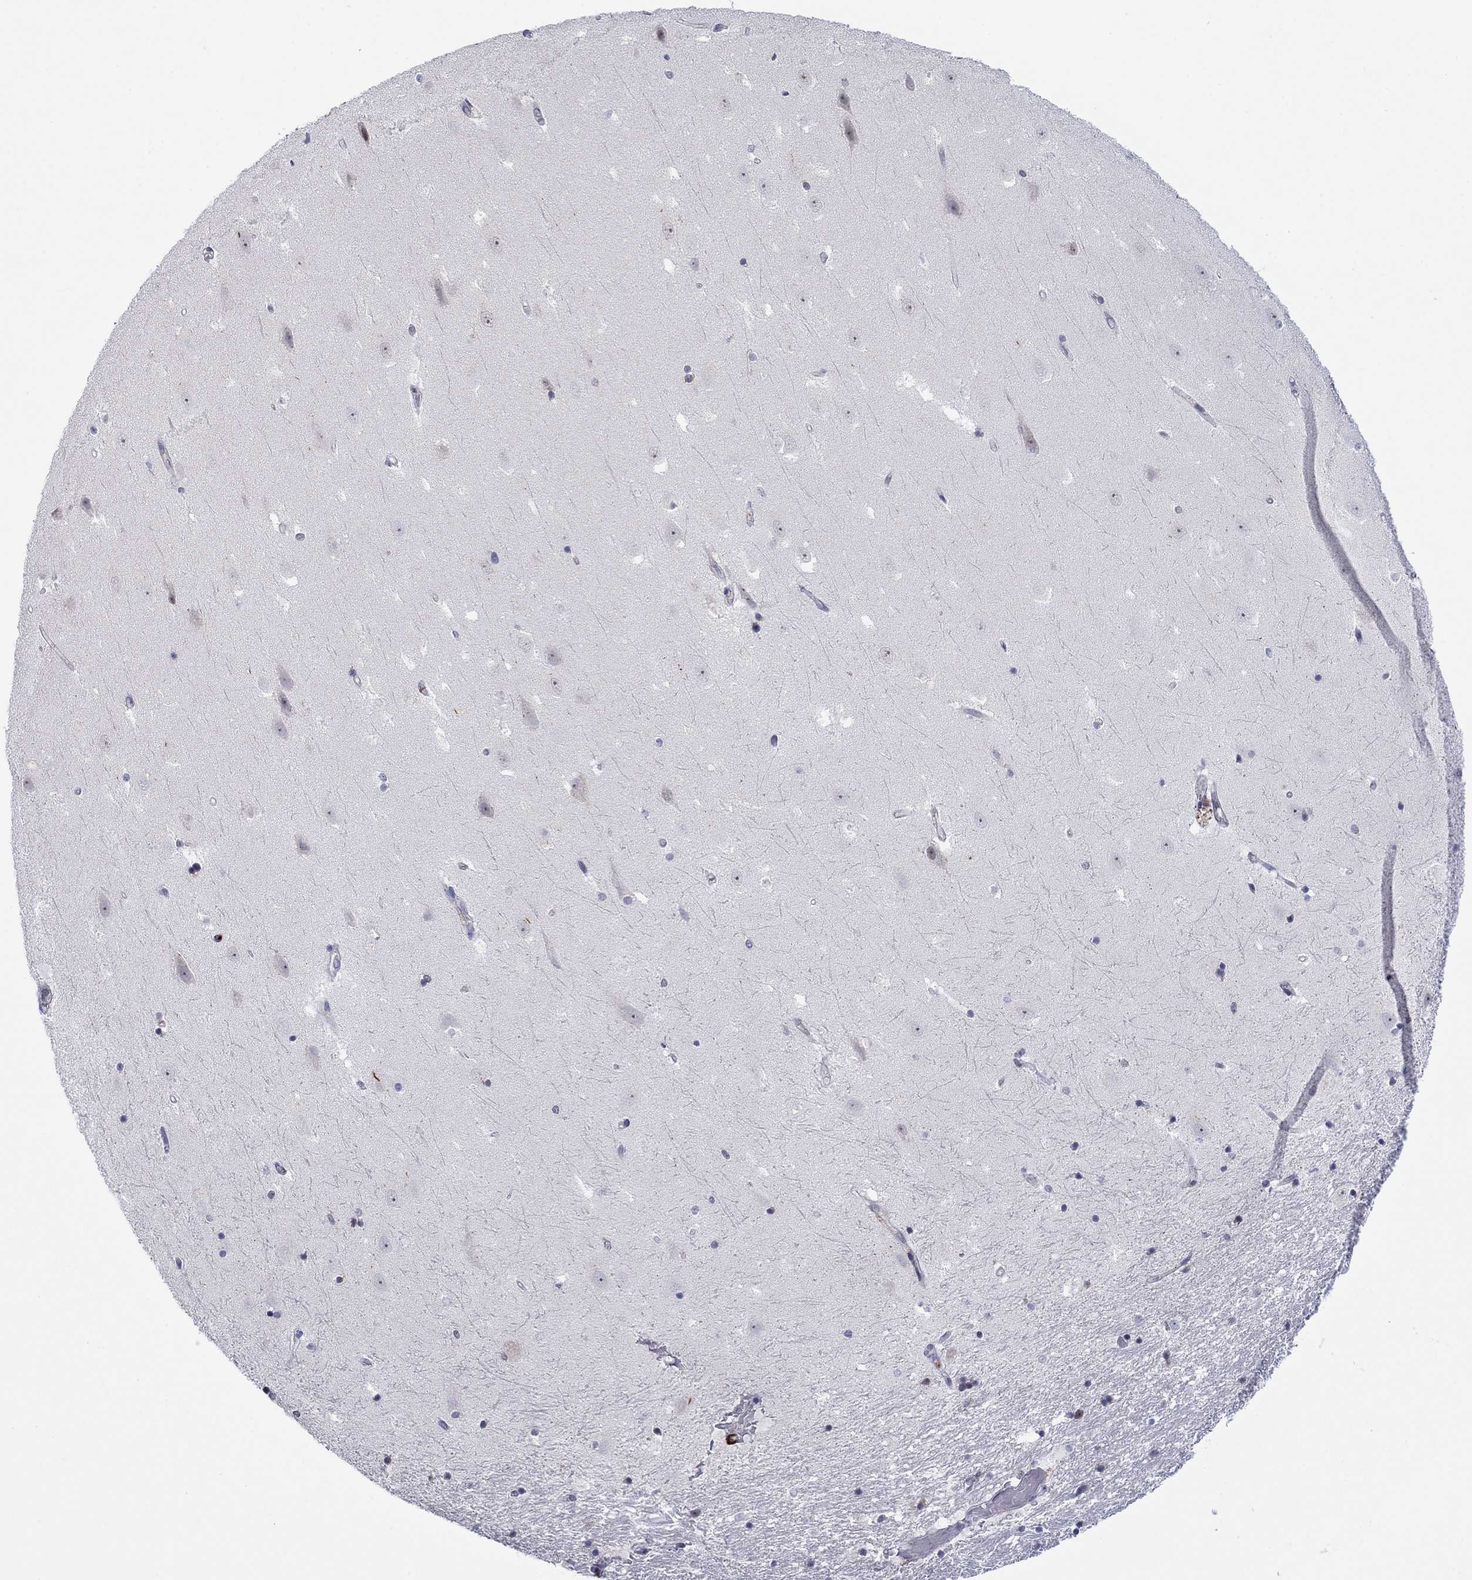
{"staining": {"intensity": "negative", "quantity": "none", "location": "none"}, "tissue": "hippocampus", "cell_type": "Glial cells", "image_type": "normal", "snomed": [{"axis": "morphology", "description": "Normal tissue, NOS"}, {"axis": "topography", "description": "Hippocampus"}], "caption": "DAB immunohistochemical staining of benign hippocampus shows no significant staining in glial cells. (DAB immunohistochemistry, high magnification).", "gene": "MTRFR", "patient": {"sex": "male", "age": 49}}